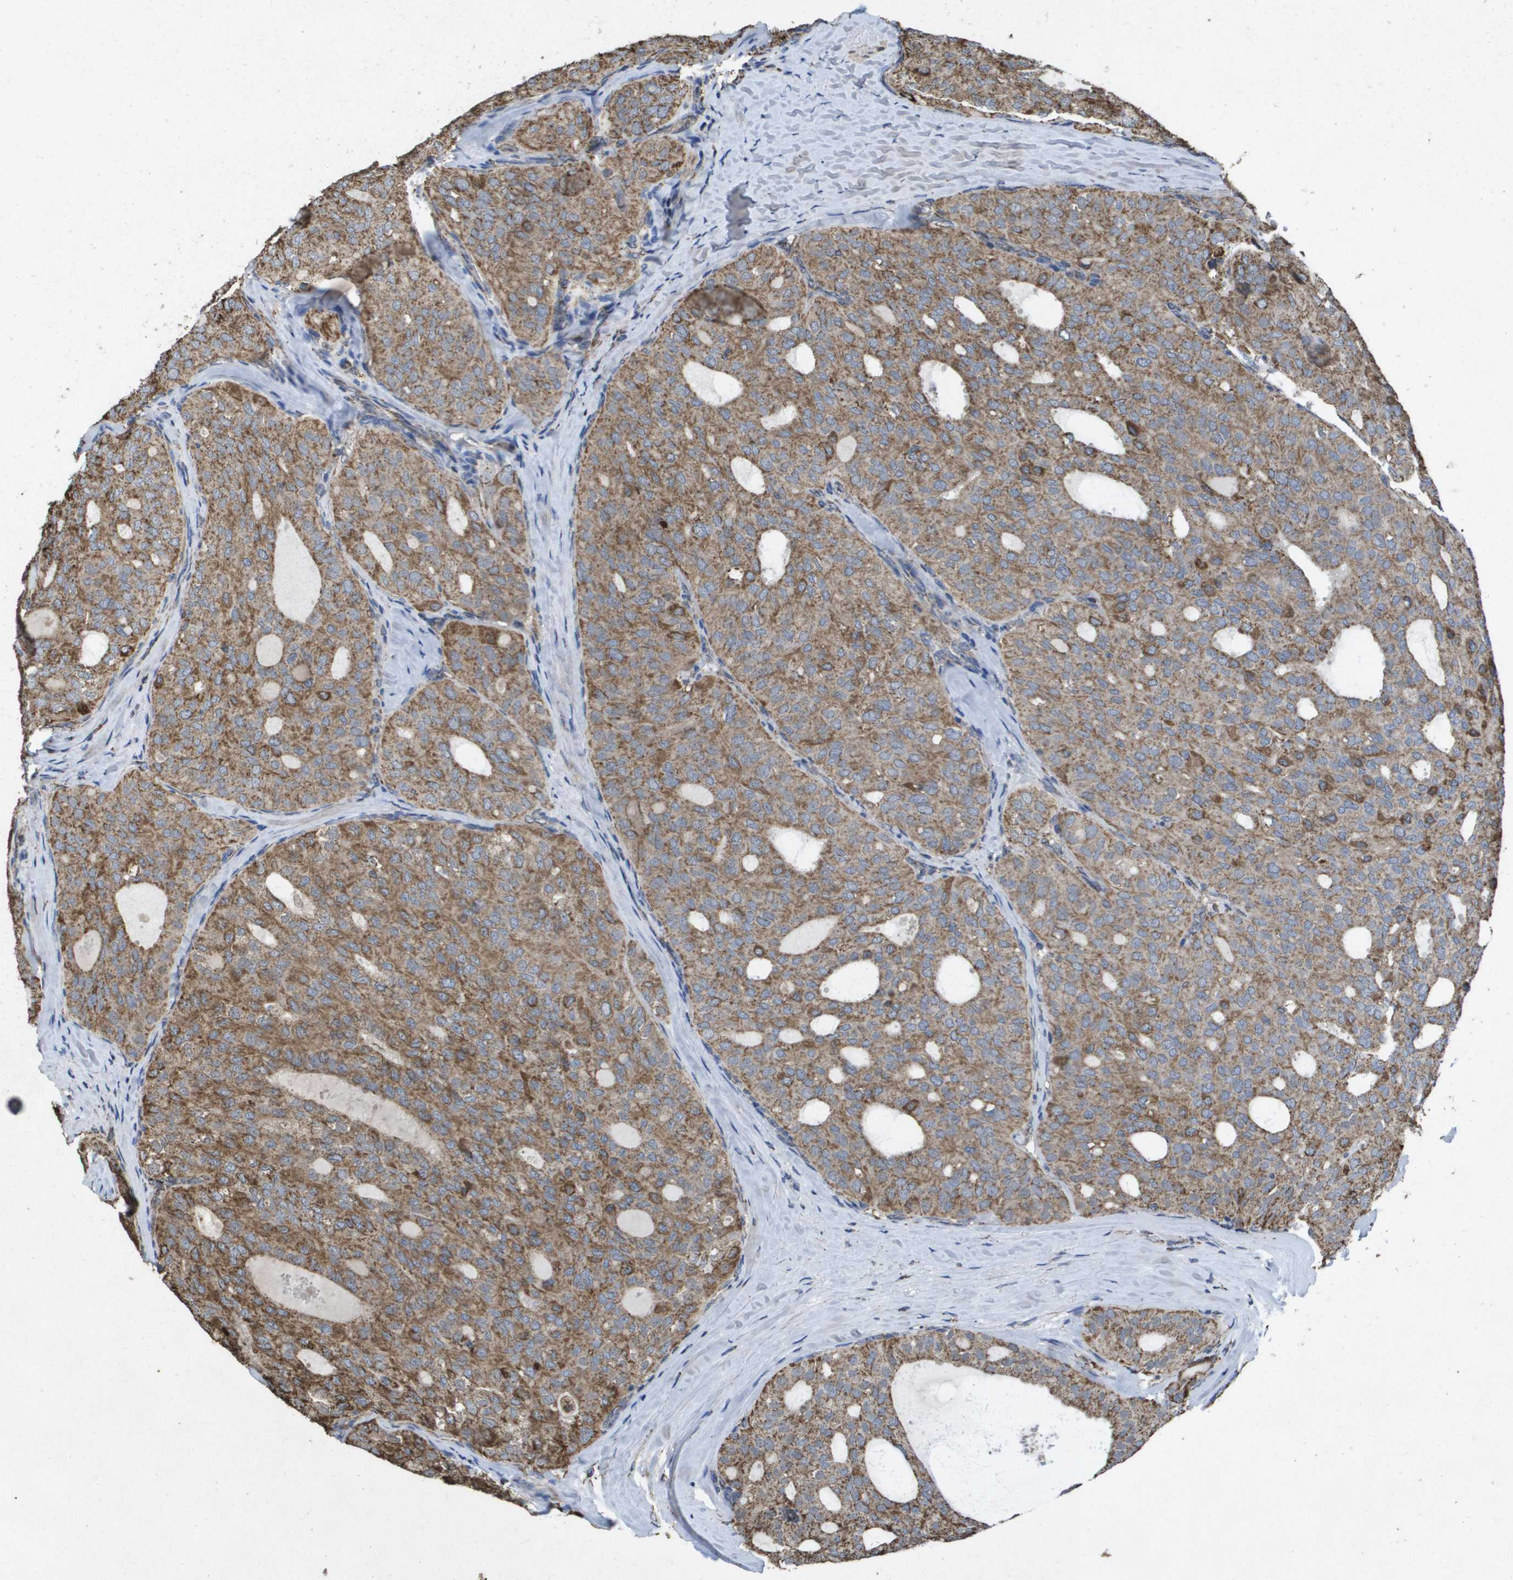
{"staining": {"intensity": "moderate", "quantity": ">75%", "location": "cytoplasmic/membranous"}, "tissue": "thyroid cancer", "cell_type": "Tumor cells", "image_type": "cancer", "snomed": [{"axis": "morphology", "description": "Follicular adenoma carcinoma, NOS"}, {"axis": "topography", "description": "Thyroid gland"}], "caption": "Thyroid cancer (follicular adenoma carcinoma) stained with a protein marker demonstrates moderate staining in tumor cells.", "gene": "HSPE1", "patient": {"sex": "male", "age": 75}}